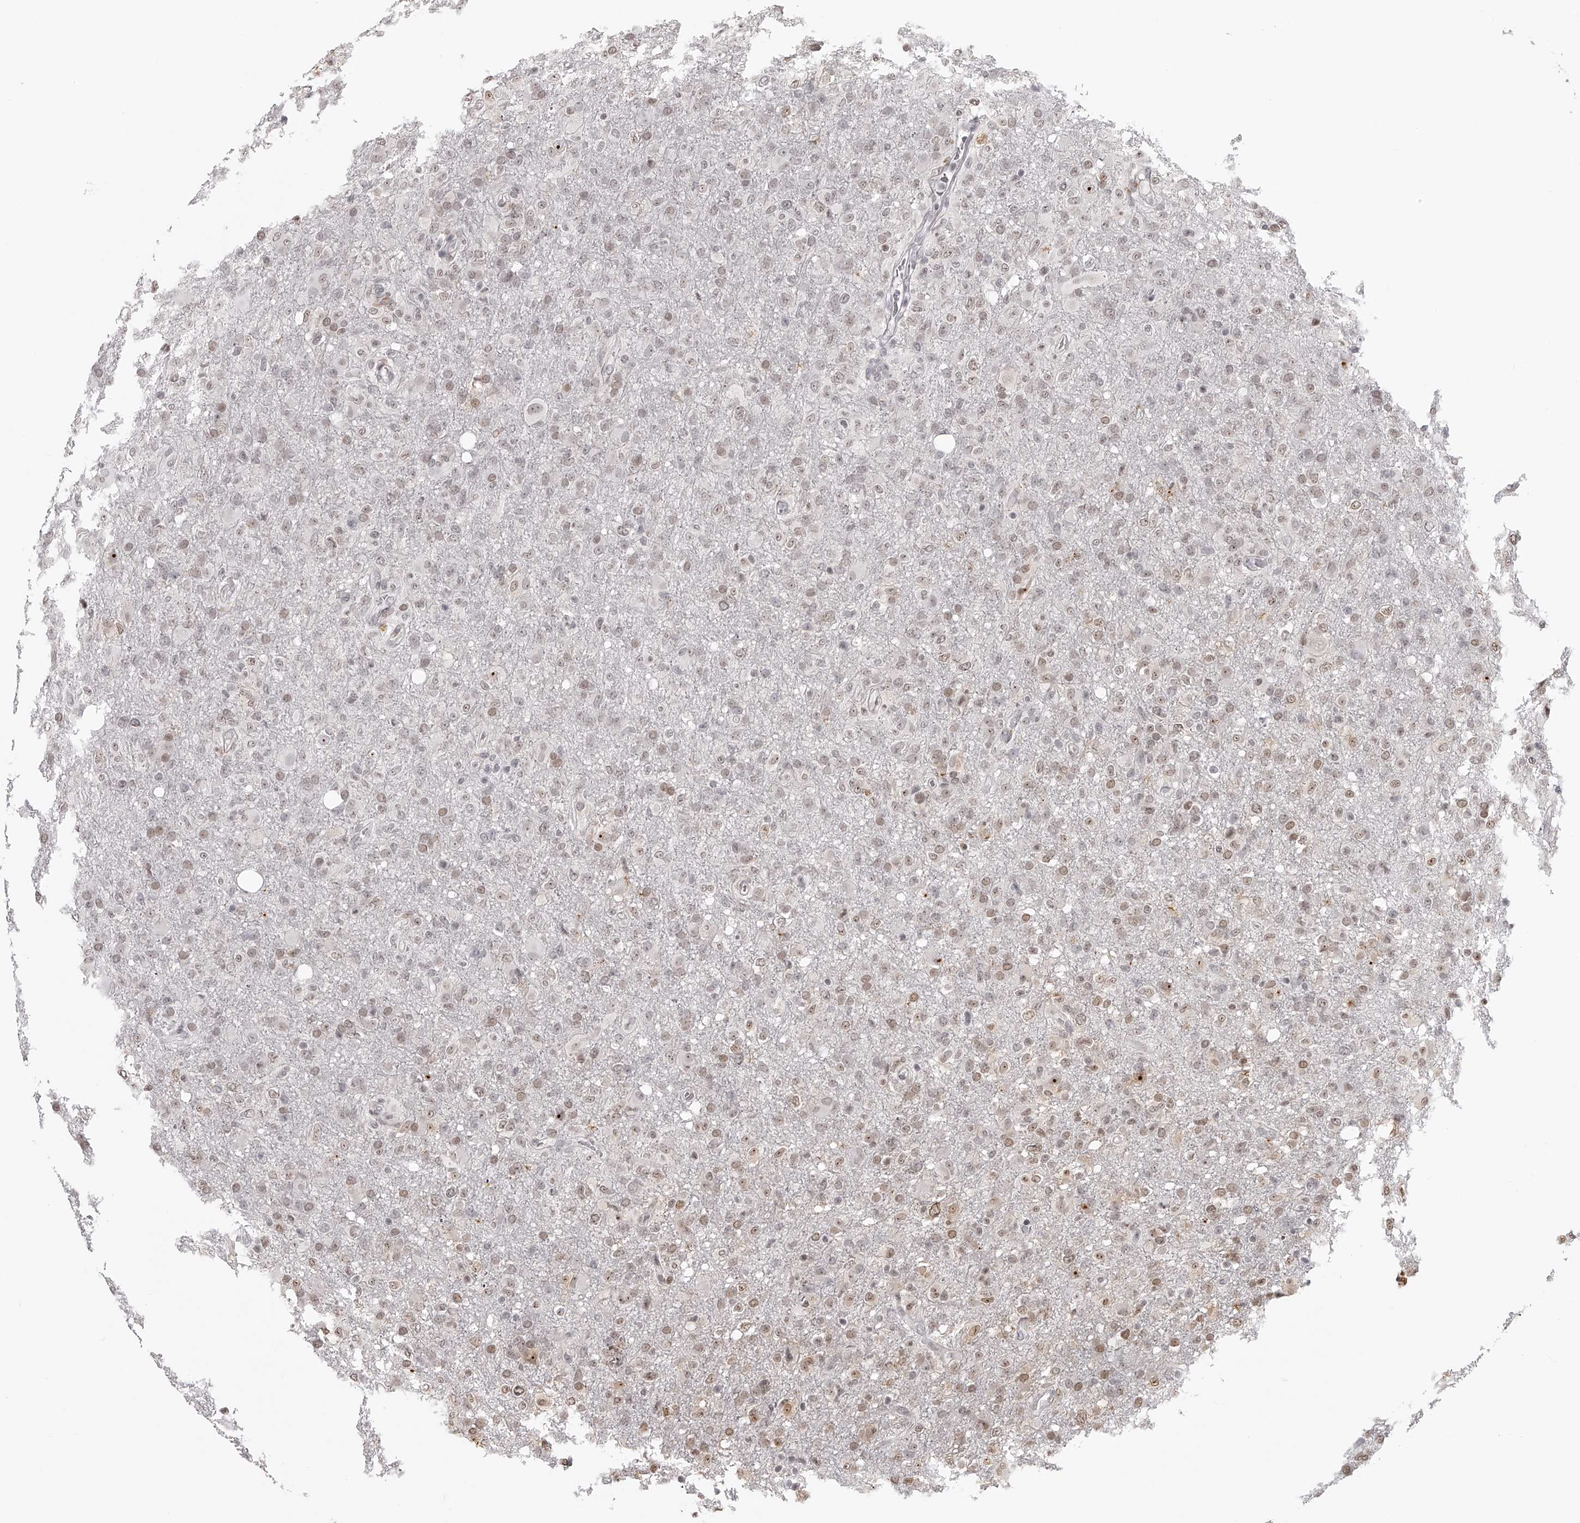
{"staining": {"intensity": "weak", "quantity": "25%-75%", "location": "nuclear"}, "tissue": "glioma", "cell_type": "Tumor cells", "image_type": "cancer", "snomed": [{"axis": "morphology", "description": "Glioma, malignant, High grade"}, {"axis": "topography", "description": "Brain"}], "caption": "Tumor cells demonstrate low levels of weak nuclear staining in approximately 25%-75% of cells in human glioma. The protein of interest is shown in brown color, while the nuclei are stained blue.", "gene": "RNF220", "patient": {"sex": "female", "age": 57}}